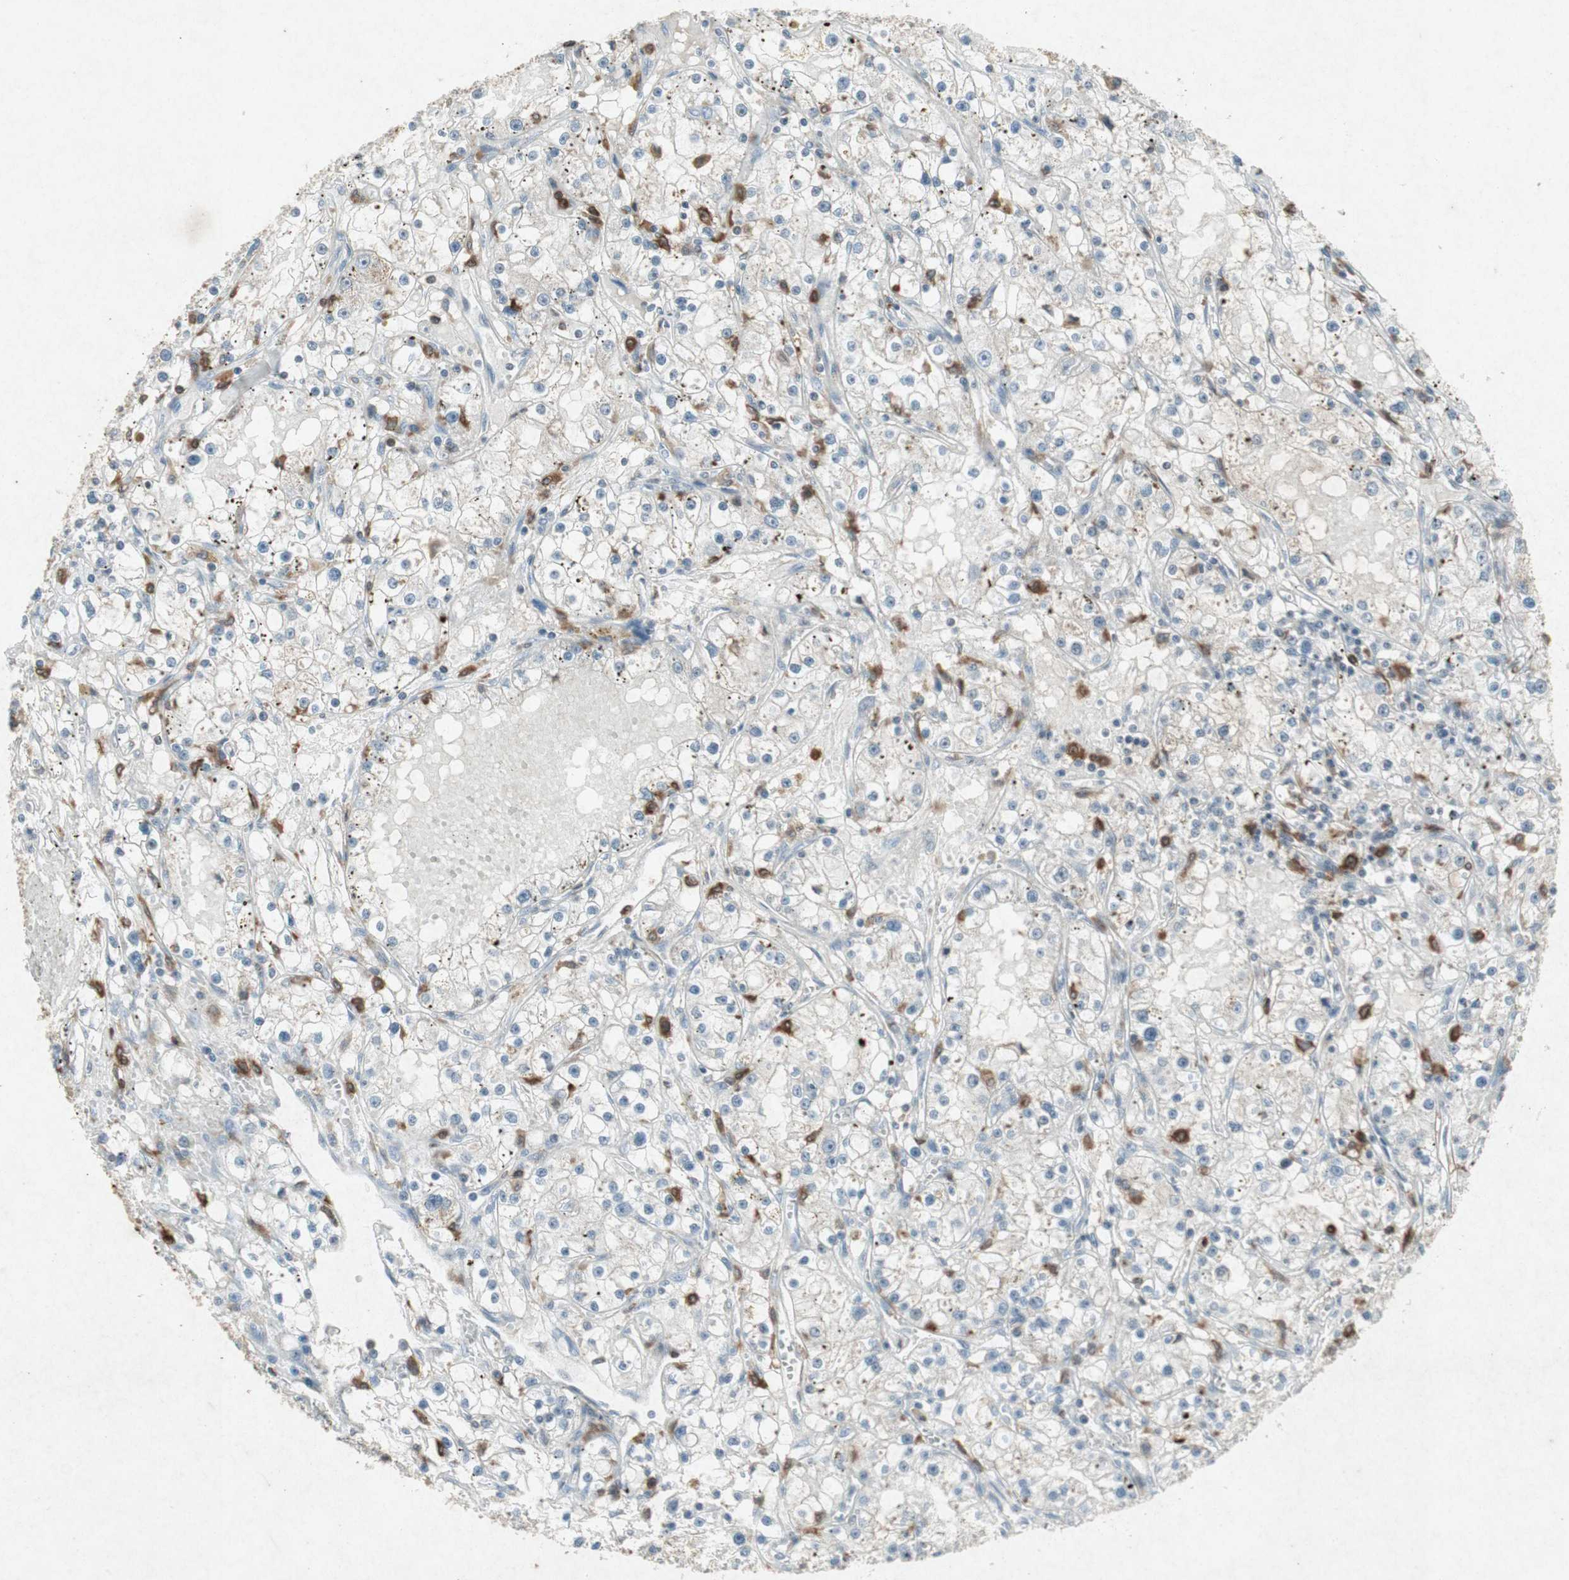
{"staining": {"intensity": "negative", "quantity": "none", "location": "none"}, "tissue": "renal cancer", "cell_type": "Tumor cells", "image_type": "cancer", "snomed": [{"axis": "morphology", "description": "Adenocarcinoma, NOS"}, {"axis": "topography", "description": "Kidney"}], "caption": "Immunohistochemistry (IHC) histopathology image of neoplastic tissue: human renal cancer (adenocarcinoma) stained with DAB (3,3'-diaminobenzidine) shows no significant protein staining in tumor cells.", "gene": "TYROBP", "patient": {"sex": "male", "age": 56}}